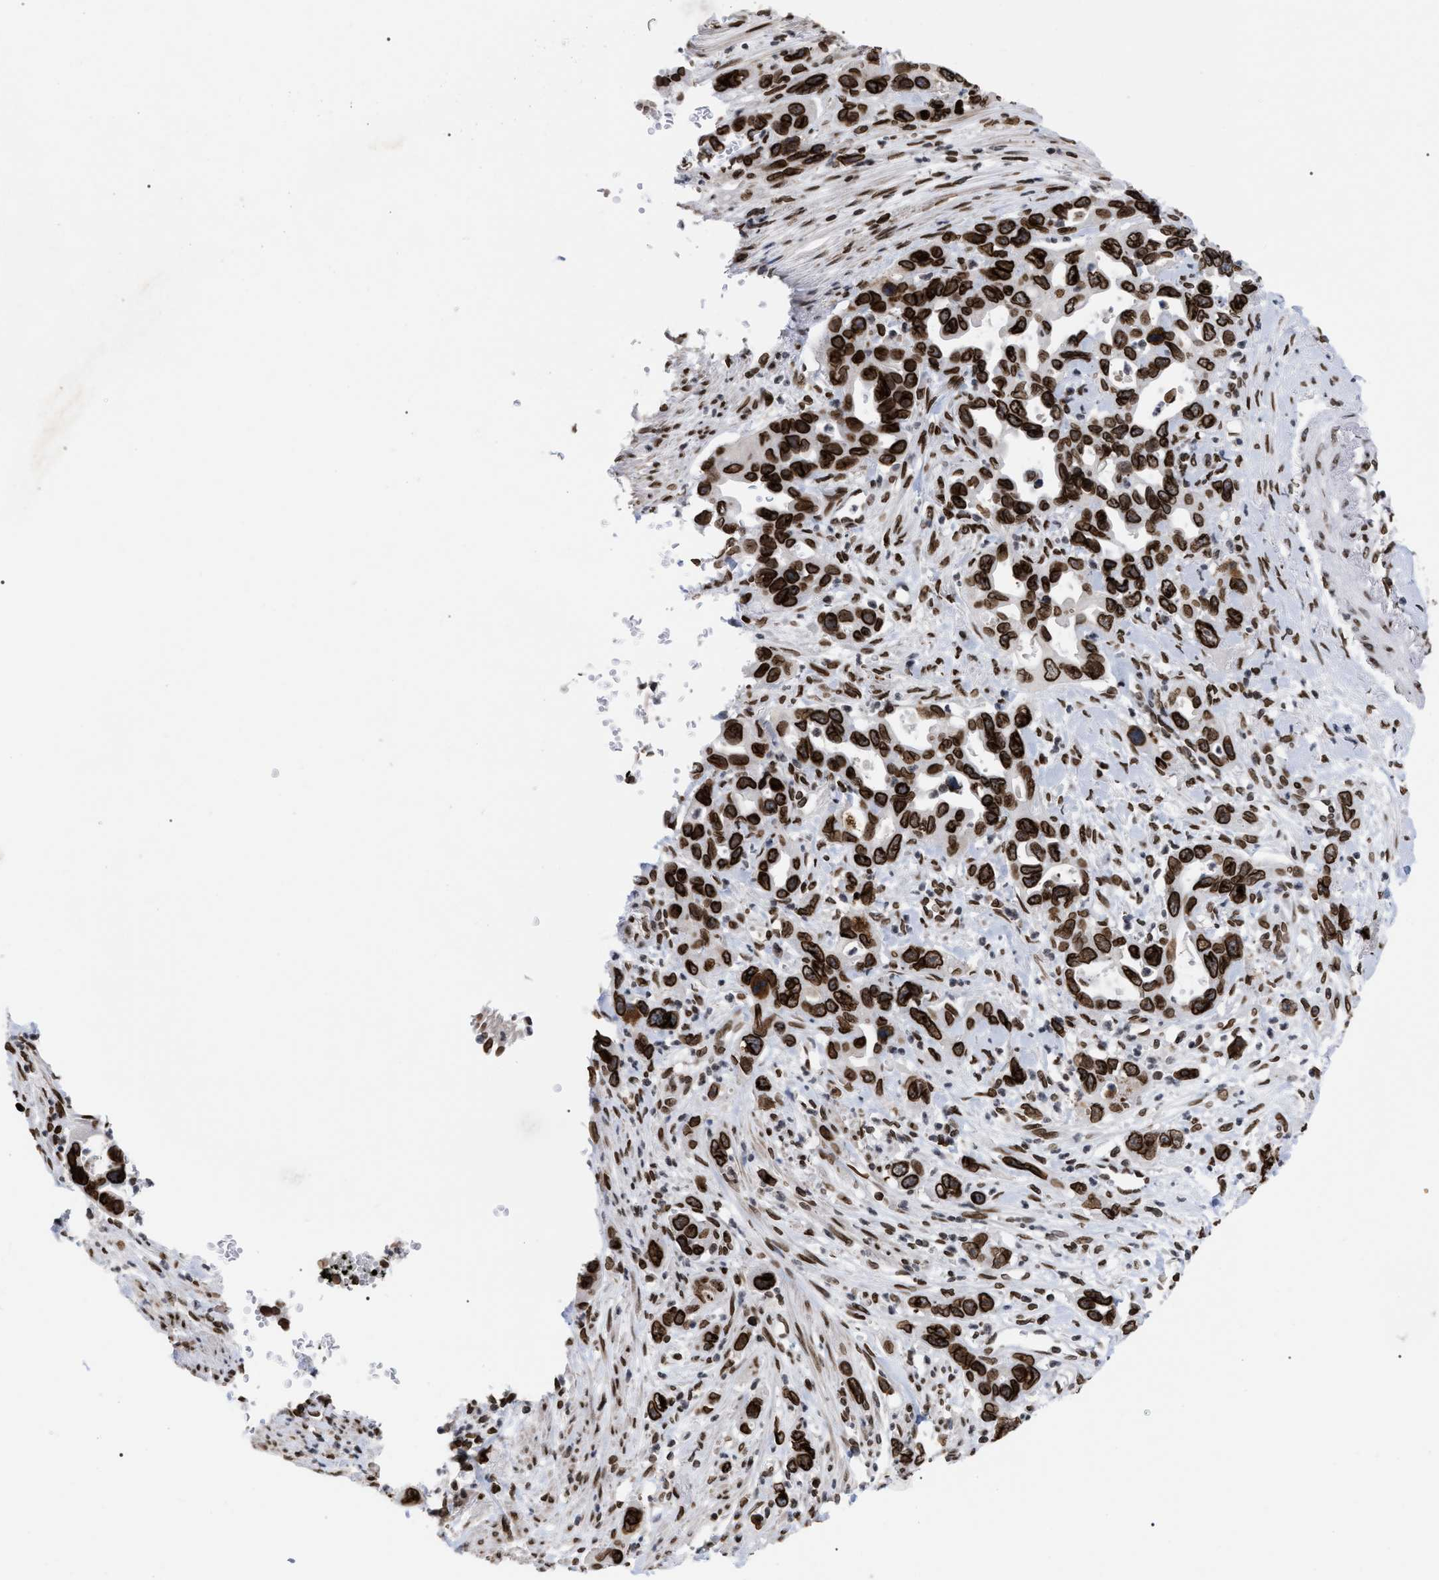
{"staining": {"intensity": "strong", "quantity": ">75%", "location": "cytoplasmic/membranous,nuclear"}, "tissue": "pancreatic cancer", "cell_type": "Tumor cells", "image_type": "cancer", "snomed": [{"axis": "morphology", "description": "Adenocarcinoma, NOS"}, {"axis": "topography", "description": "Pancreas"}], "caption": "An IHC photomicrograph of neoplastic tissue is shown. Protein staining in brown highlights strong cytoplasmic/membranous and nuclear positivity in pancreatic cancer within tumor cells.", "gene": "TPR", "patient": {"sex": "female", "age": 70}}